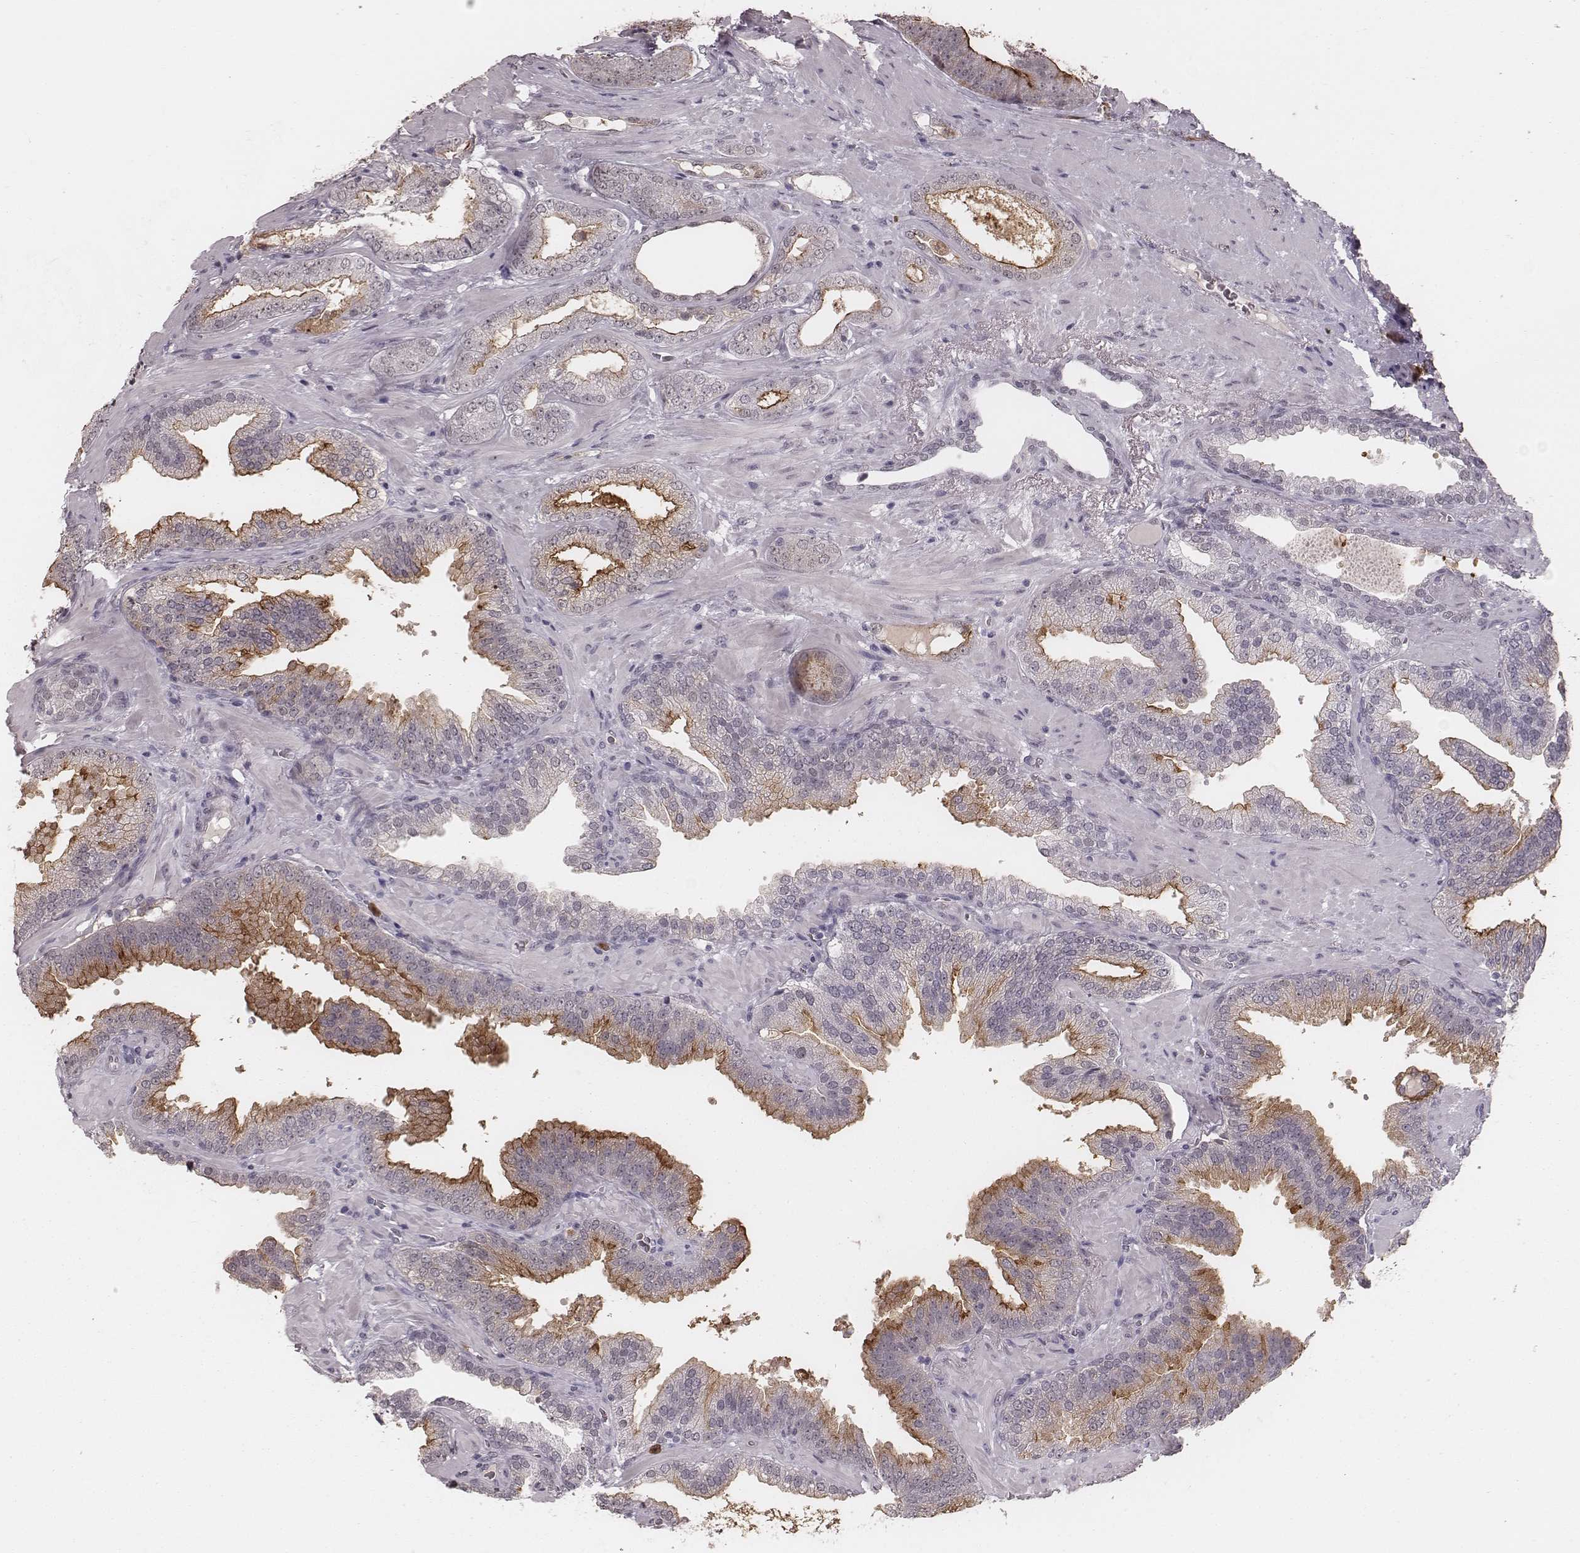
{"staining": {"intensity": "moderate", "quantity": "<25%", "location": "cytoplasmic/membranous"}, "tissue": "prostate cancer", "cell_type": "Tumor cells", "image_type": "cancer", "snomed": [{"axis": "morphology", "description": "Adenocarcinoma, NOS"}, {"axis": "topography", "description": "Prostate"}], "caption": "Adenocarcinoma (prostate) stained with a brown dye shows moderate cytoplasmic/membranous positive staining in approximately <25% of tumor cells.", "gene": "KITLG", "patient": {"sex": "male", "age": 63}}